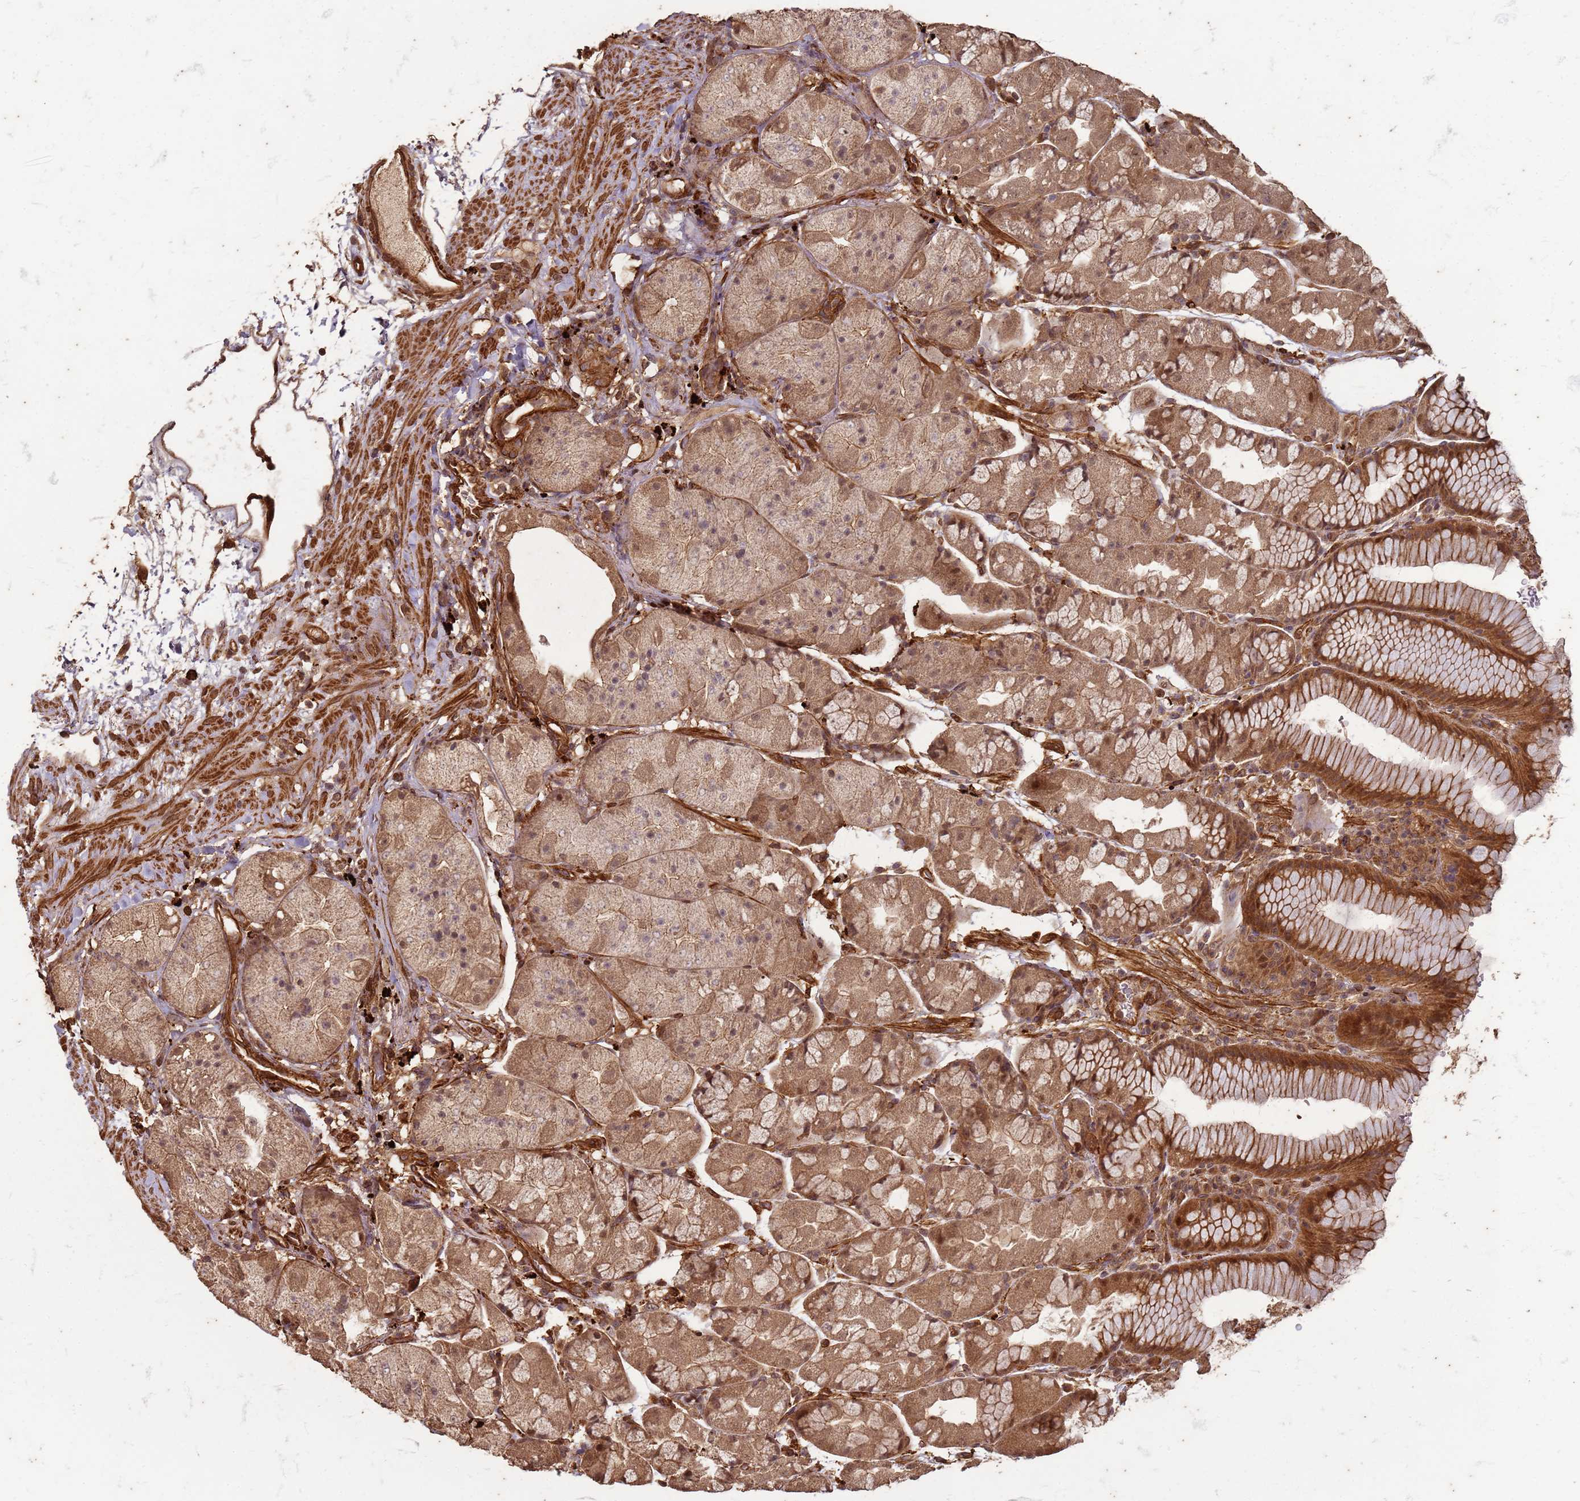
{"staining": {"intensity": "moderate", "quantity": ">75%", "location": "cytoplasmic/membranous,nuclear"}, "tissue": "stomach", "cell_type": "Glandular cells", "image_type": "normal", "snomed": [{"axis": "morphology", "description": "Normal tissue, NOS"}, {"axis": "topography", "description": "Stomach"}], "caption": "Protein staining of benign stomach shows moderate cytoplasmic/membranous,nuclear expression in about >75% of glandular cells.", "gene": "KIF26A", "patient": {"sex": "male", "age": 57}}